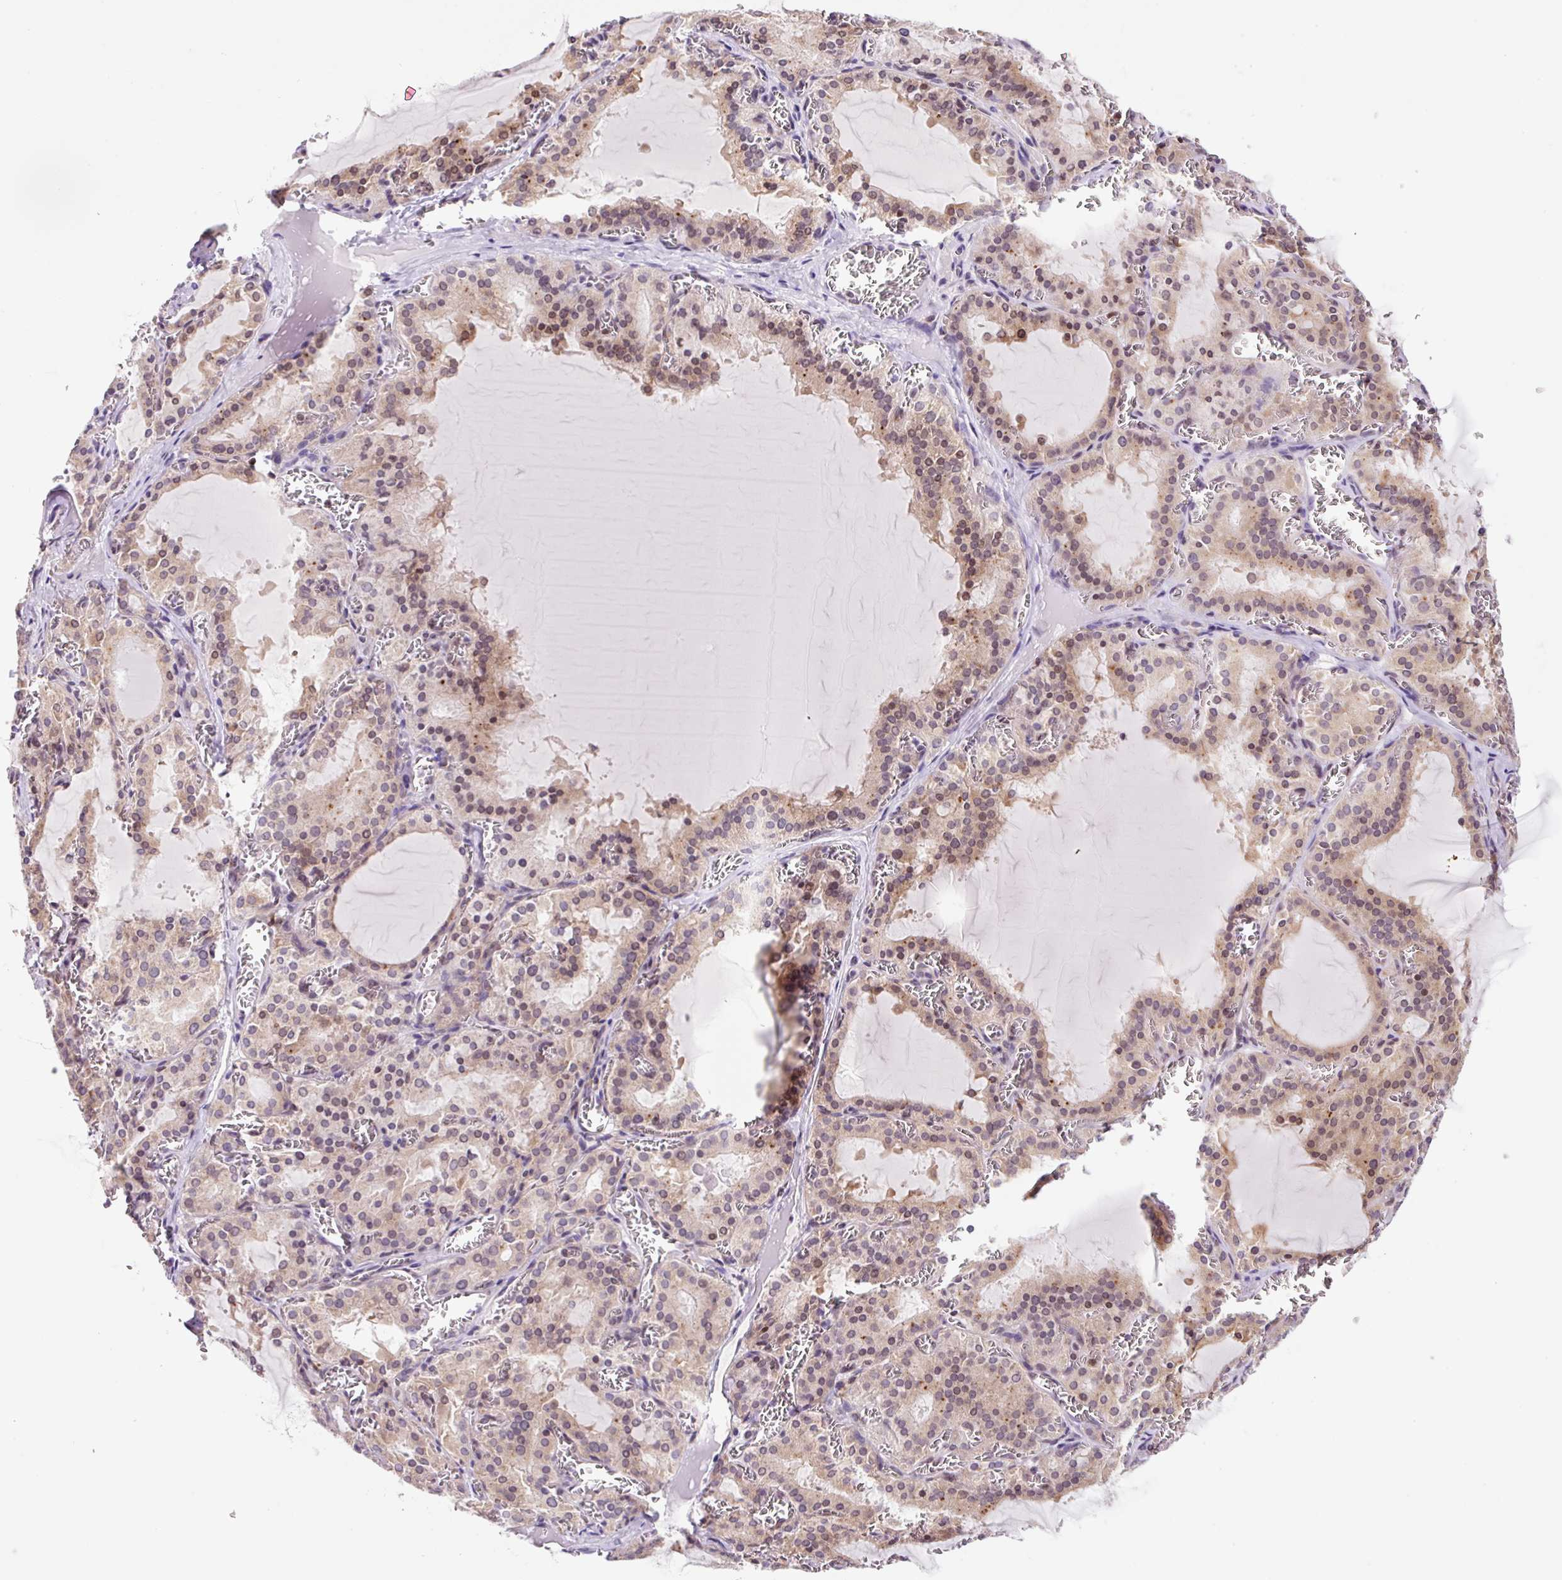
{"staining": {"intensity": "moderate", "quantity": ">75%", "location": "cytoplasmic/membranous"}, "tissue": "thyroid gland", "cell_type": "Glandular cells", "image_type": "normal", "snomed": [{"axis": "morphology", "description": "Normal tissue, NOS"}, {"axis": "topography", "description": "Thyroid gland"}], "caption": "Protein expression analysis of benign human thyroid gland reveals moderate cytoplasmic/membranous staining in approximately >75% of glandular cells.", "gene": "RPL41", "patient": {"sex": "female", "age": 30}}